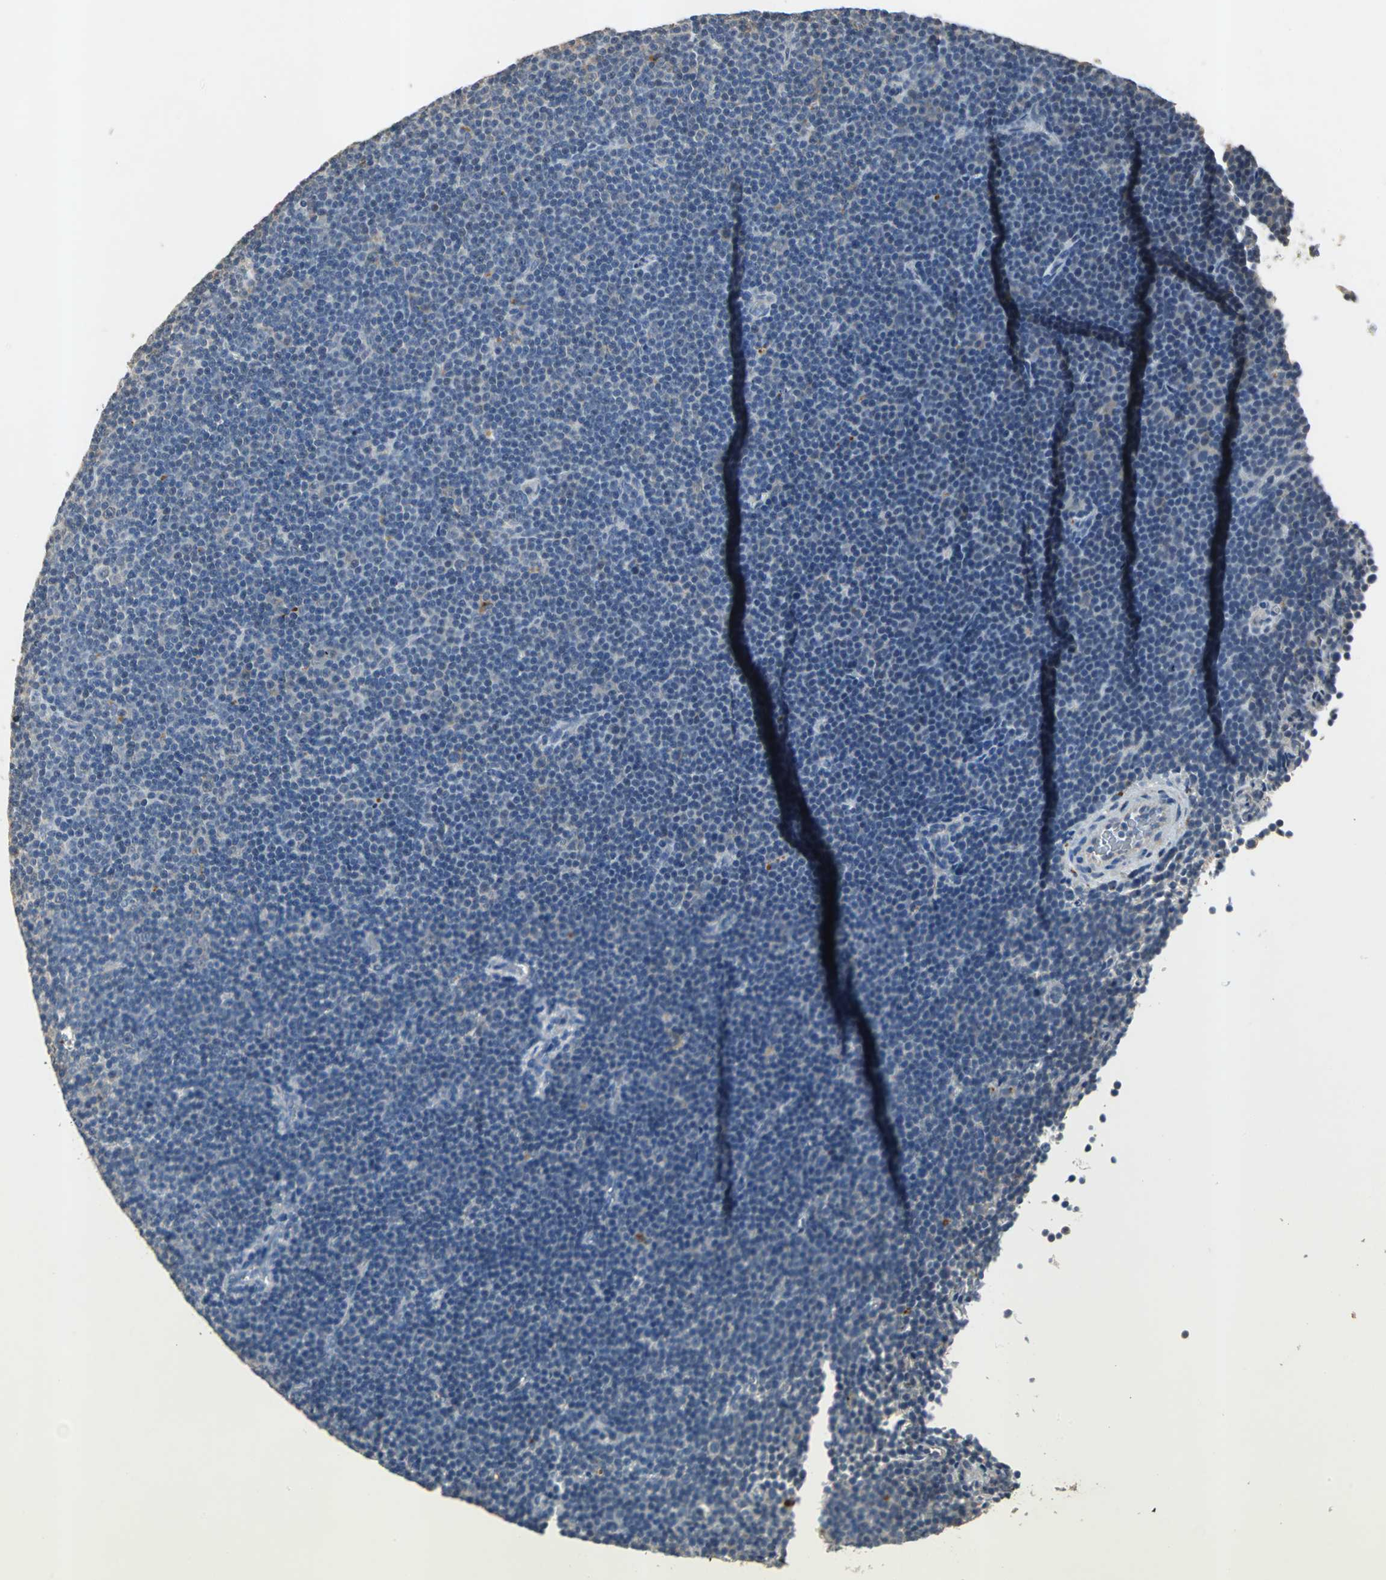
{"staining": {"intensity": "negative", "quantity": "none", "location": "none"}, "tissue": "lymphoma", "cell_type": "Tumor cells", "image_type": "cancer", "snomed": [{"axis": "morphology", "description": "Malignant lymphoma, non-Hodgkin's type, Low grade"}, {"axis": "topography", "description": "Lymph node"}], "caption": "An image of human lymphoma is negative for staining in tumor cells. (Immunohistochemistry (ihc), brightfield microscopy, high magnification).", "gene": "OCLN", "patient": {"sex": "female", "age": 67}}